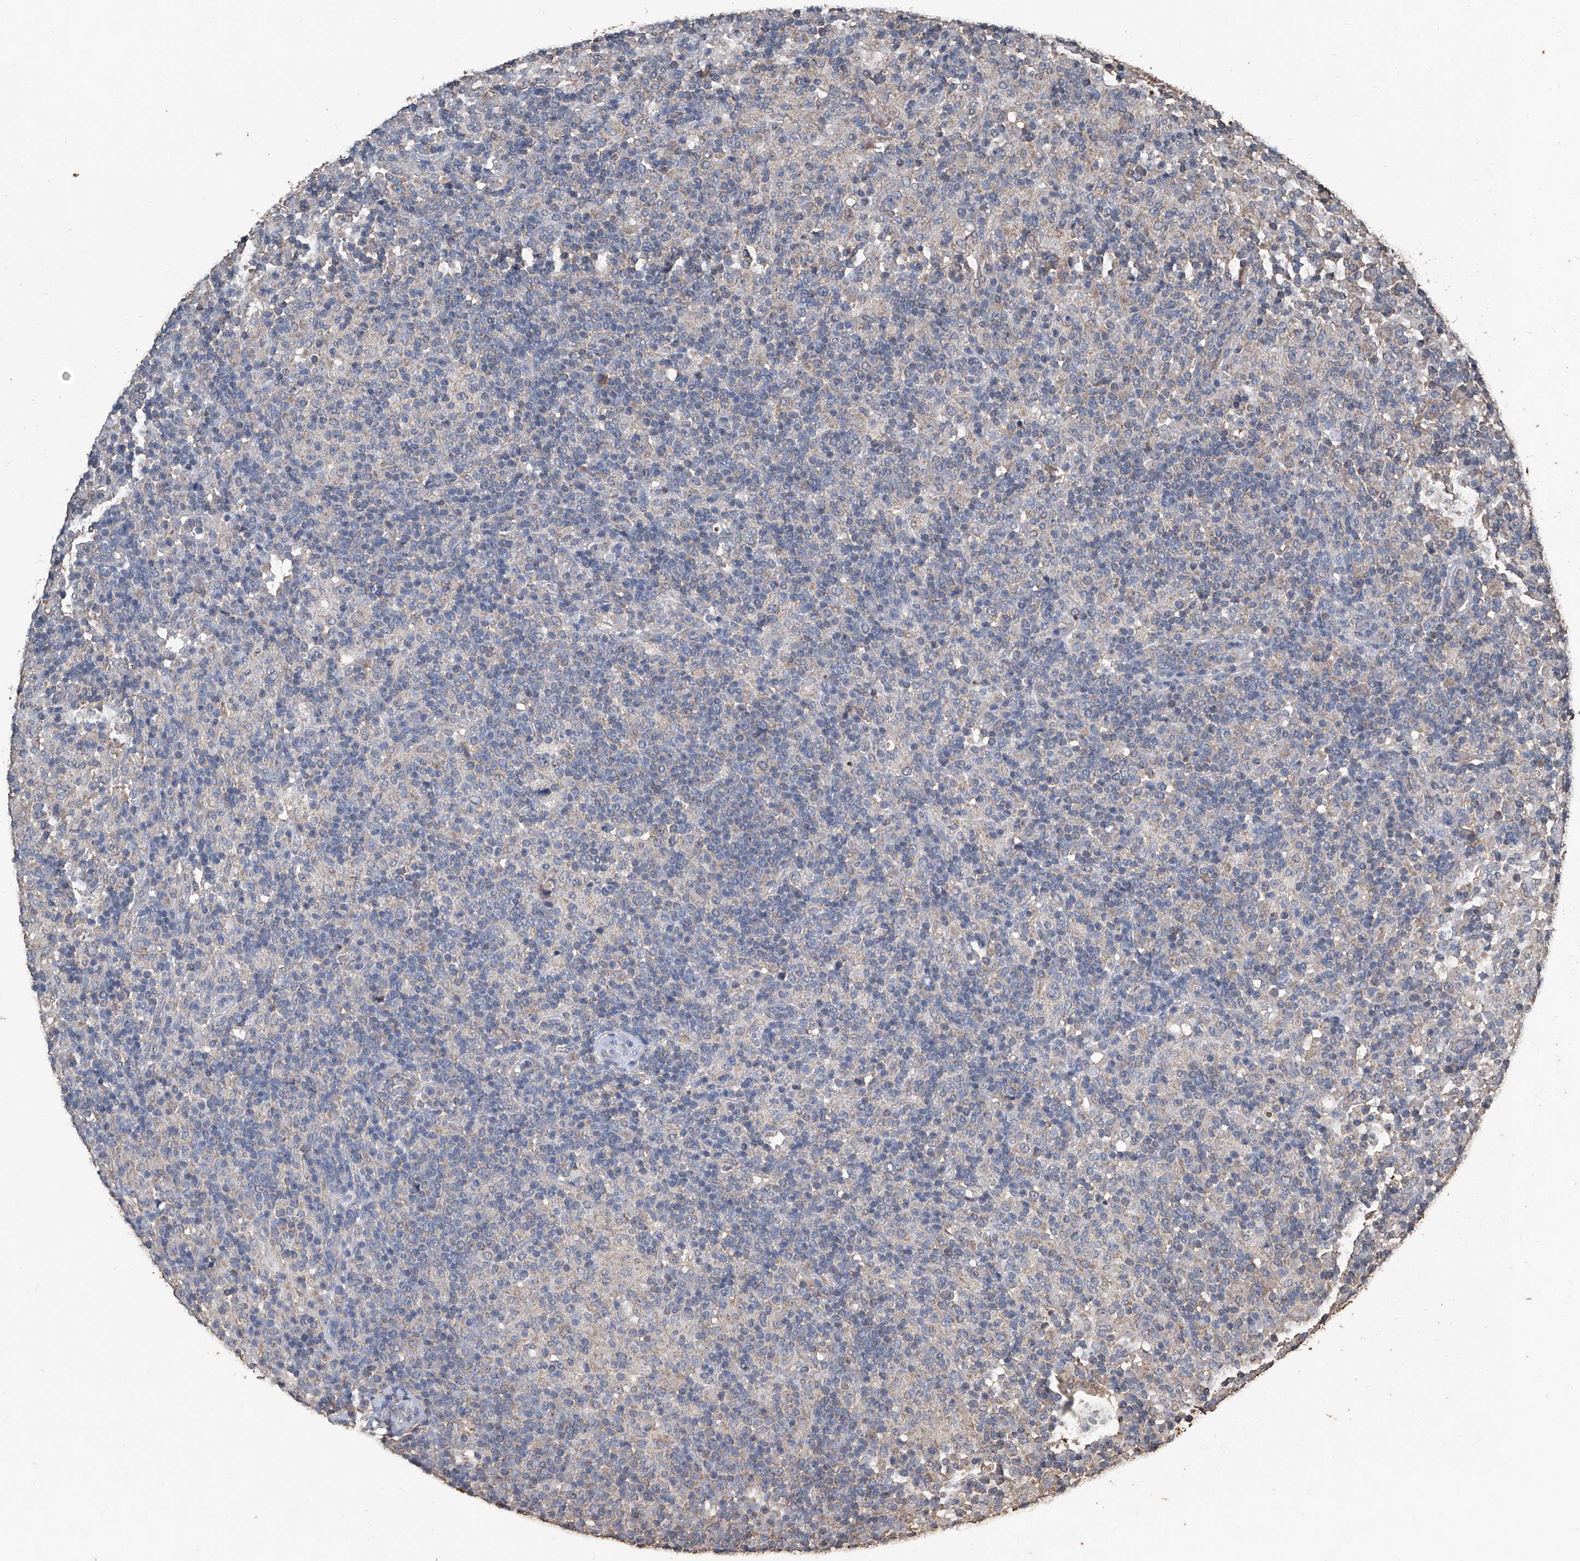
{"staining": {"intensity": "negative", "quantity": "none", "location": "none"}, "tissue": "lymphoma", "cell_type": "Tumor cells", "image_type": "cancer", "snomed": [{"axis": "morphology", "description": "Hodgkin's disease, NOS"}, {"axis": "topography", "description": "Lymph node"}], "caption": "The image shows no staining of tumor cells in Hodgkin's disease.", "gene": "STARD7", "patient": {"sex": "male", "age": 70}}